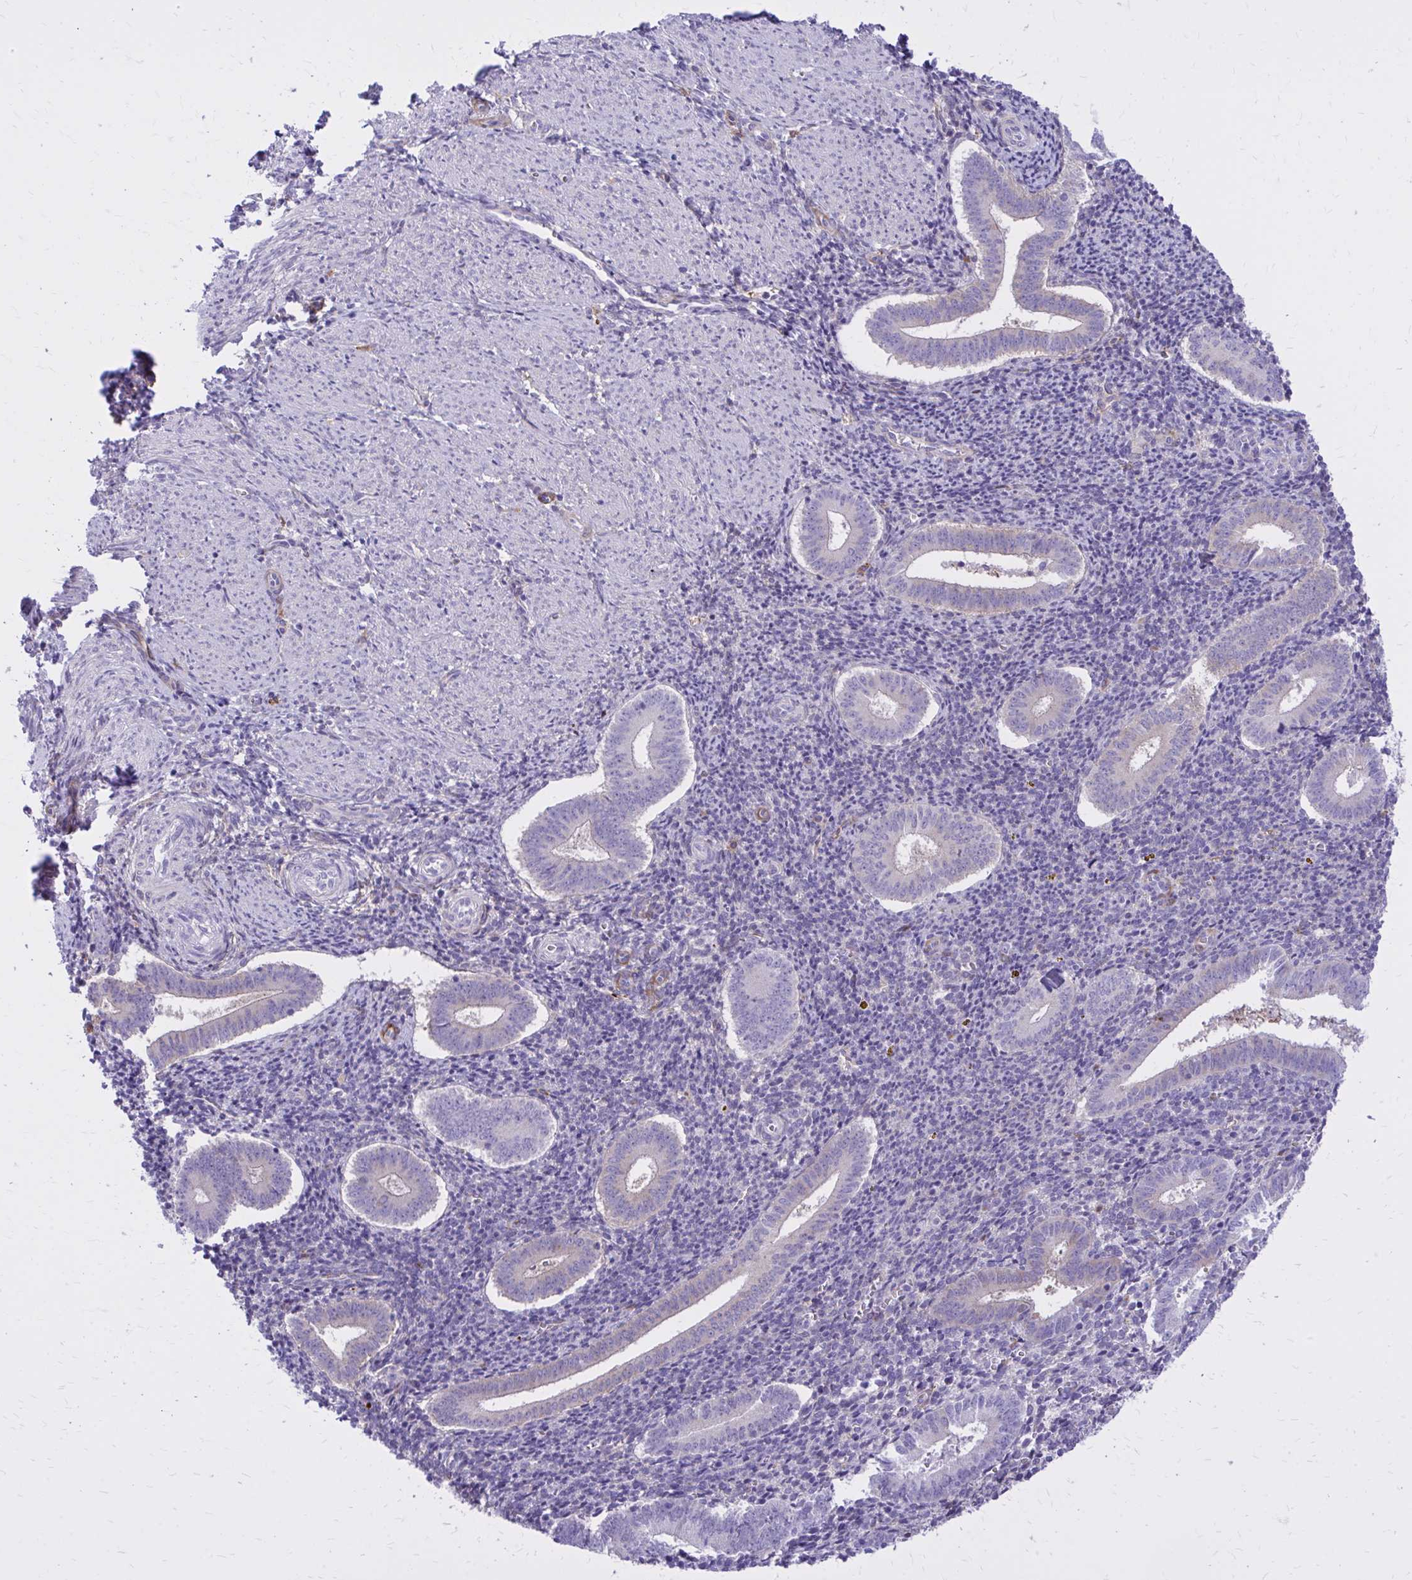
{"staining": {"intensity": "negative", "quantity": "none", "location": "none"}, "tissue": "endometrium", "cell_type": "Cells in endometrial stroma", "image_type": "normal", "snomed": [{"axis": "morphology", "description": "Normal tissue, NOS"}, {"axis": "topography", "description": "Endometrium"}], "caption": "High magnification brightfield microscopy of normal endometrium stained with DAB (brown) and counterstained with hematoxylin (blue): cells in endometrial stroma show no significant positivity. (DAB immunohistochemistry visualized using brightfield microscopy, high magnification).", "gene": "EPB41L1", "patient": {"sex": "female", "age": 25}}